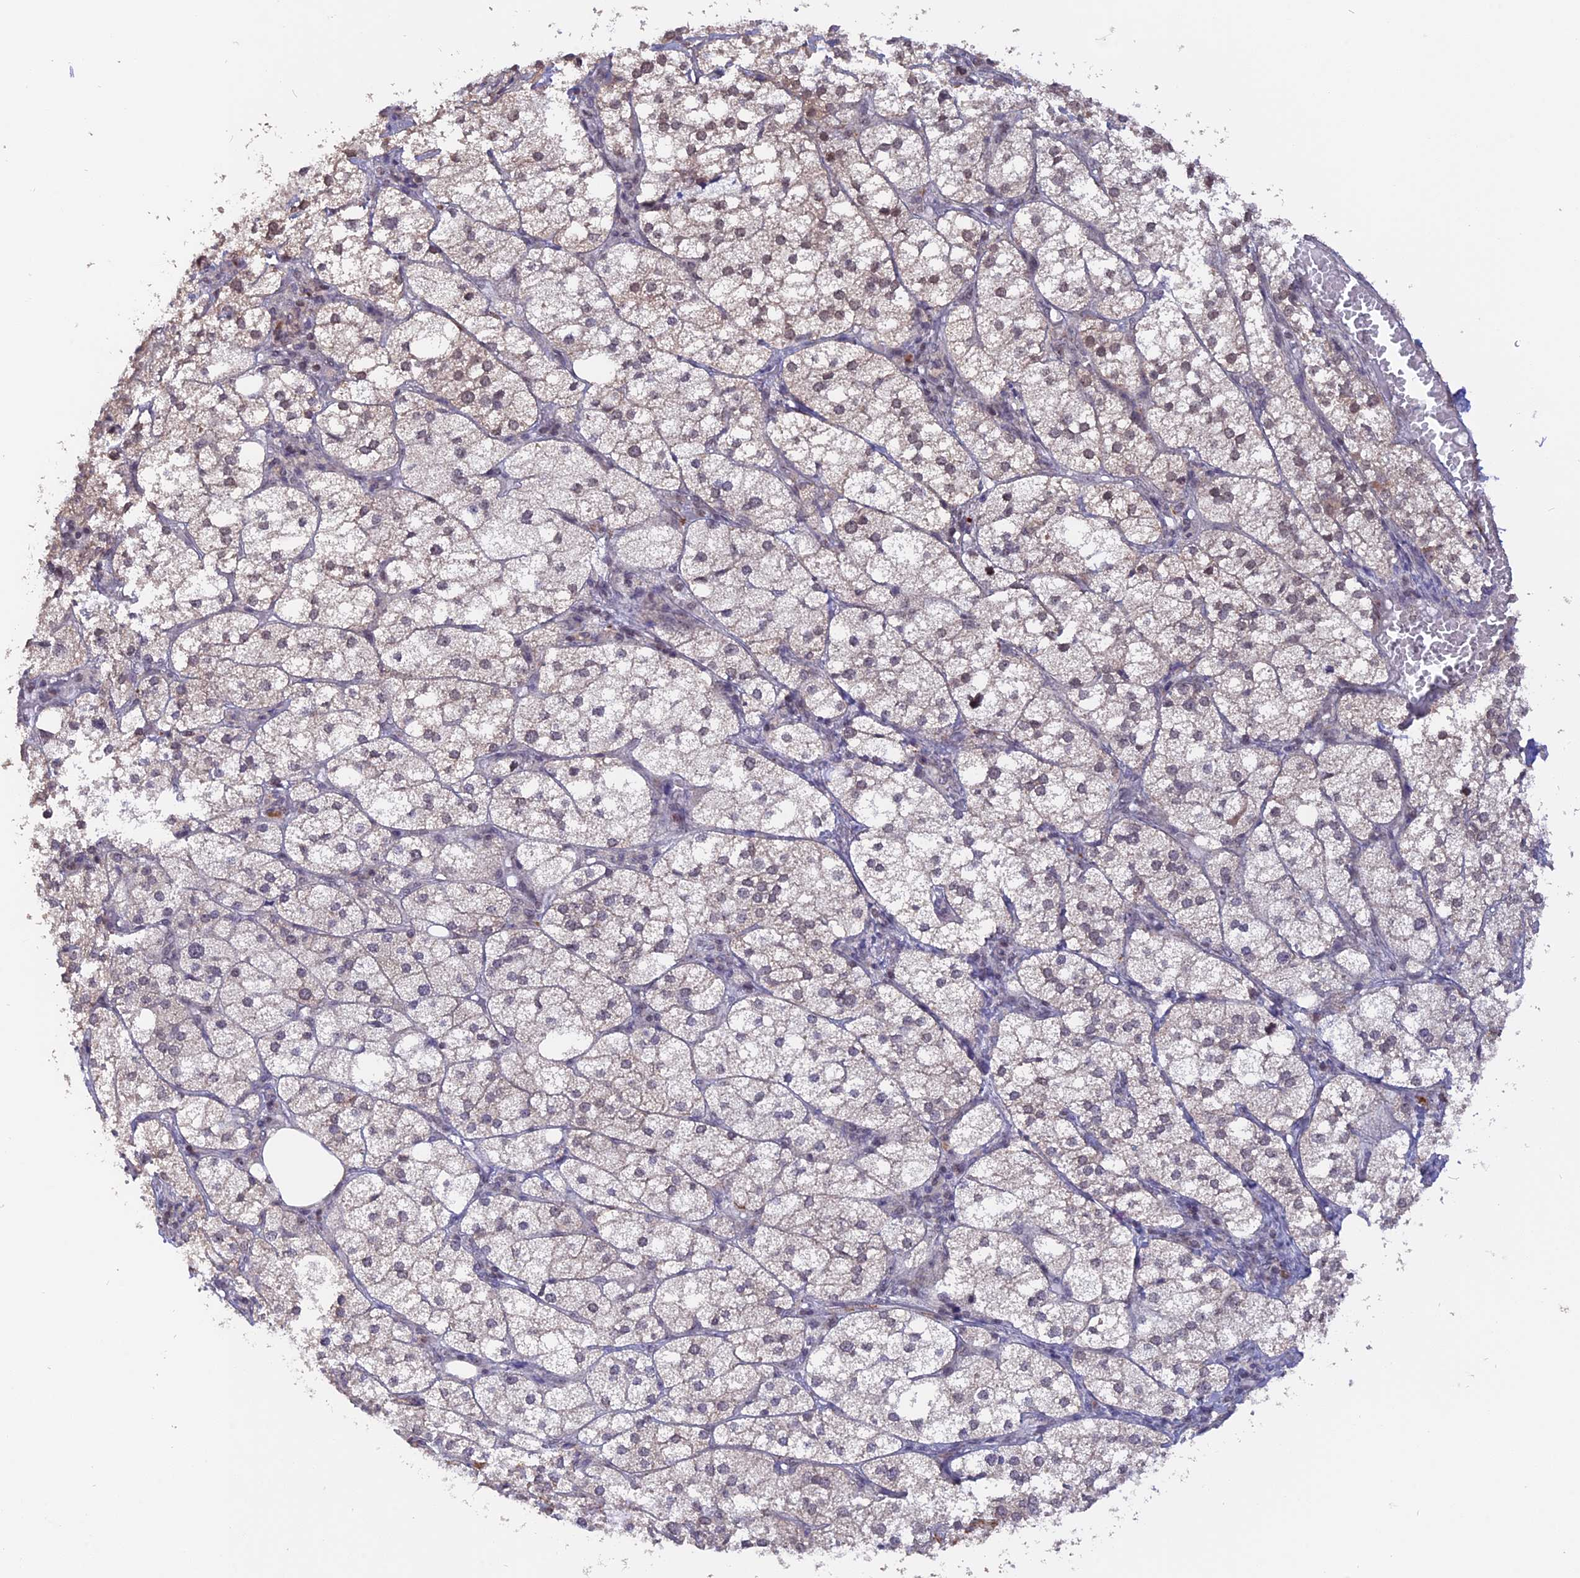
{"staining": {"intensity": "moderate", "quantity": "25%-75%", "location": "nuclear"}, "tissue": "adrenal gland", "cell_type": "Glandular cells", "image_type": "normal", "snomed": [{"axis": "morphology", "description": "Normal tissue, NOS"}, {"axis": "topography", "description": "Adrenal gland"}], "caption": "About 25%-75% of glandular cells in normal adrenal gland display moderate nuclear protein expression as visualized by brown immunohistochemical staining.", "gene": "RFC5", "patient": {"sex": "female", "age": 61}}